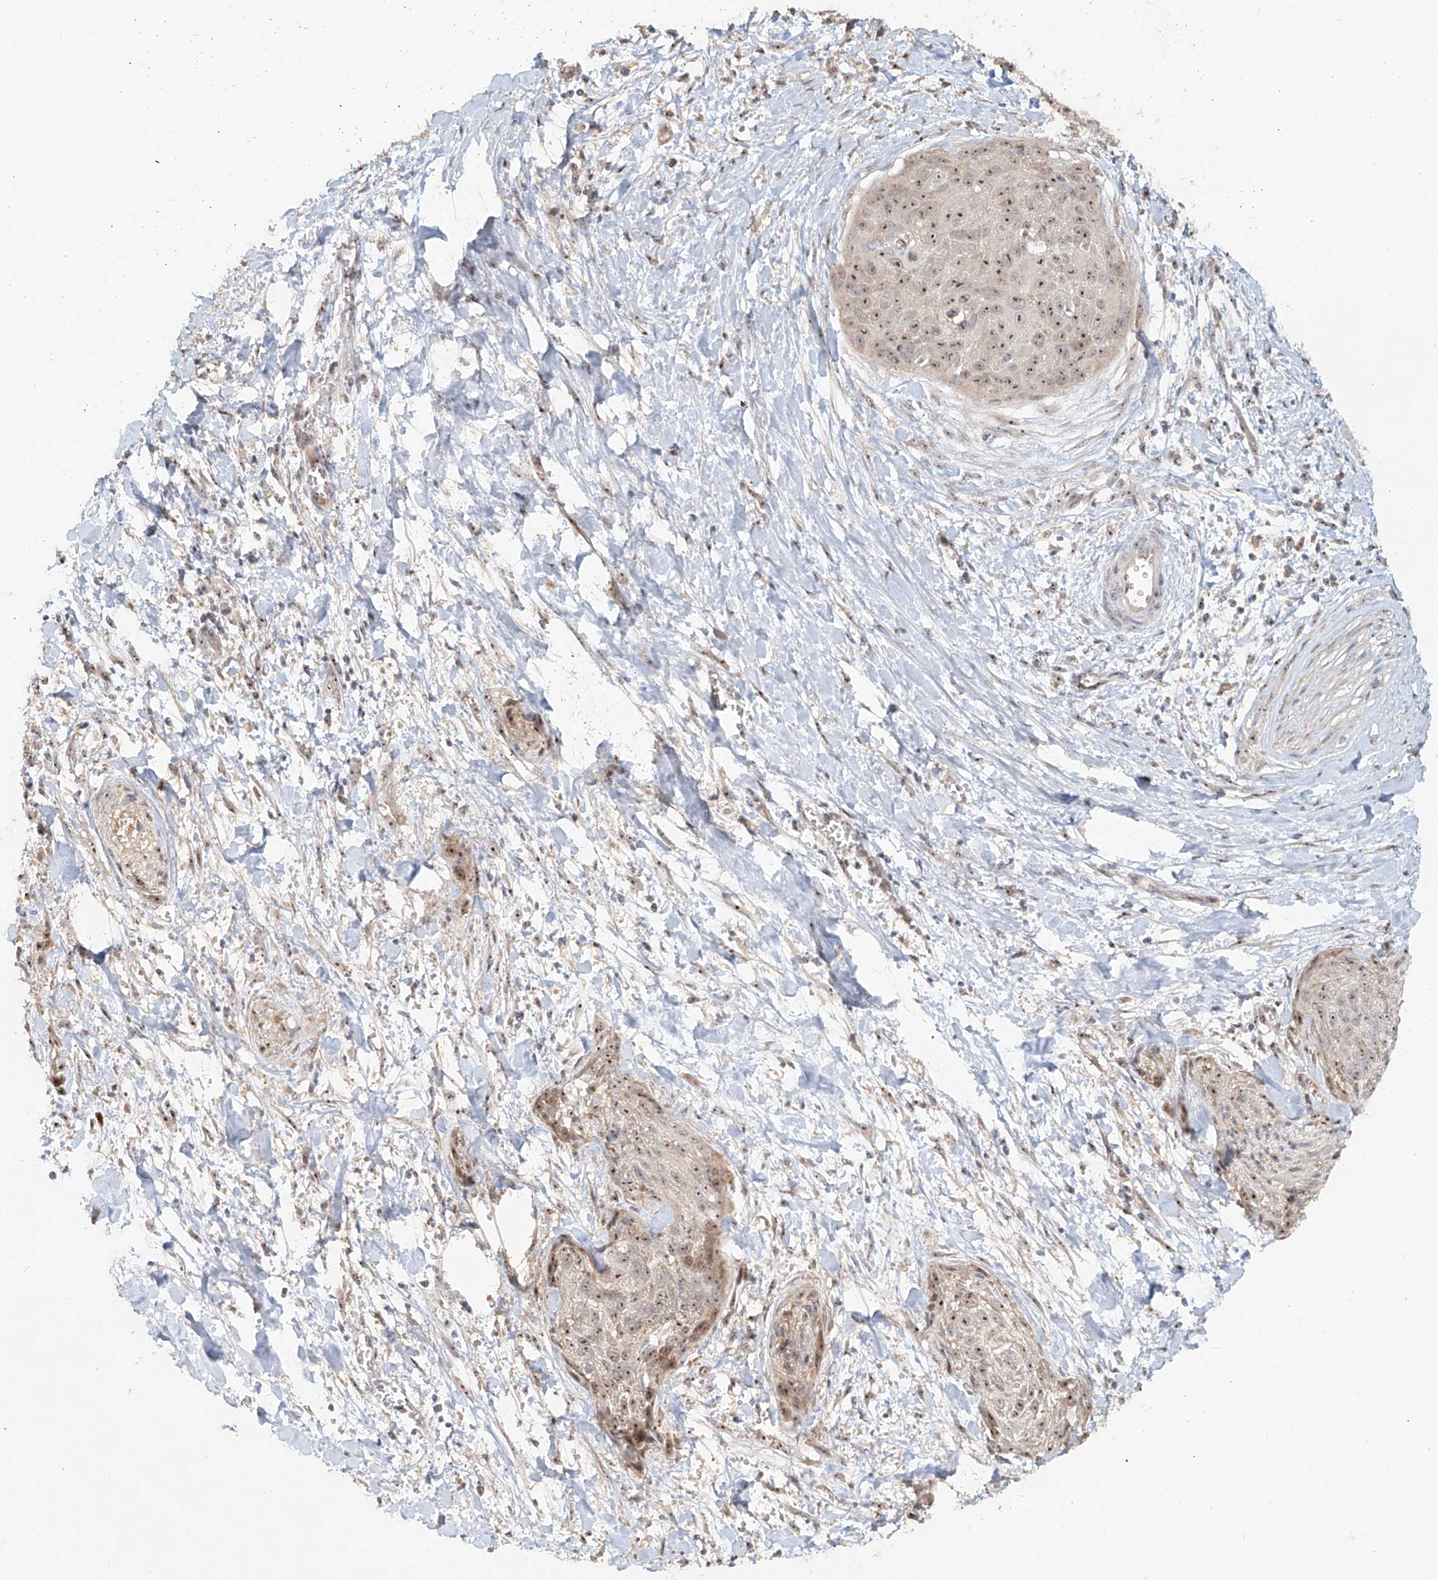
{"staining": {"intensity": "moderate", "quantity": ">75%", "location": "cytoplasmic/membranous,nuclear"}, "tissue": "cervical cancer", "cell_type": "Tumor cells", "image_type": "cancer", "snomed": [{"axis": "morphology", "description": "Squamous cell carcinoma, NOS"}, {"axis": "topography", "description": "Cervix"}], "caption": "A micrograph of human cervical cancer stained for a protein displays moderate cytoplasmic/membranous and nuclear brown staining in tumor cells.", "gene": "BYSL", "patient": {"sex": "female", "age": 55}}